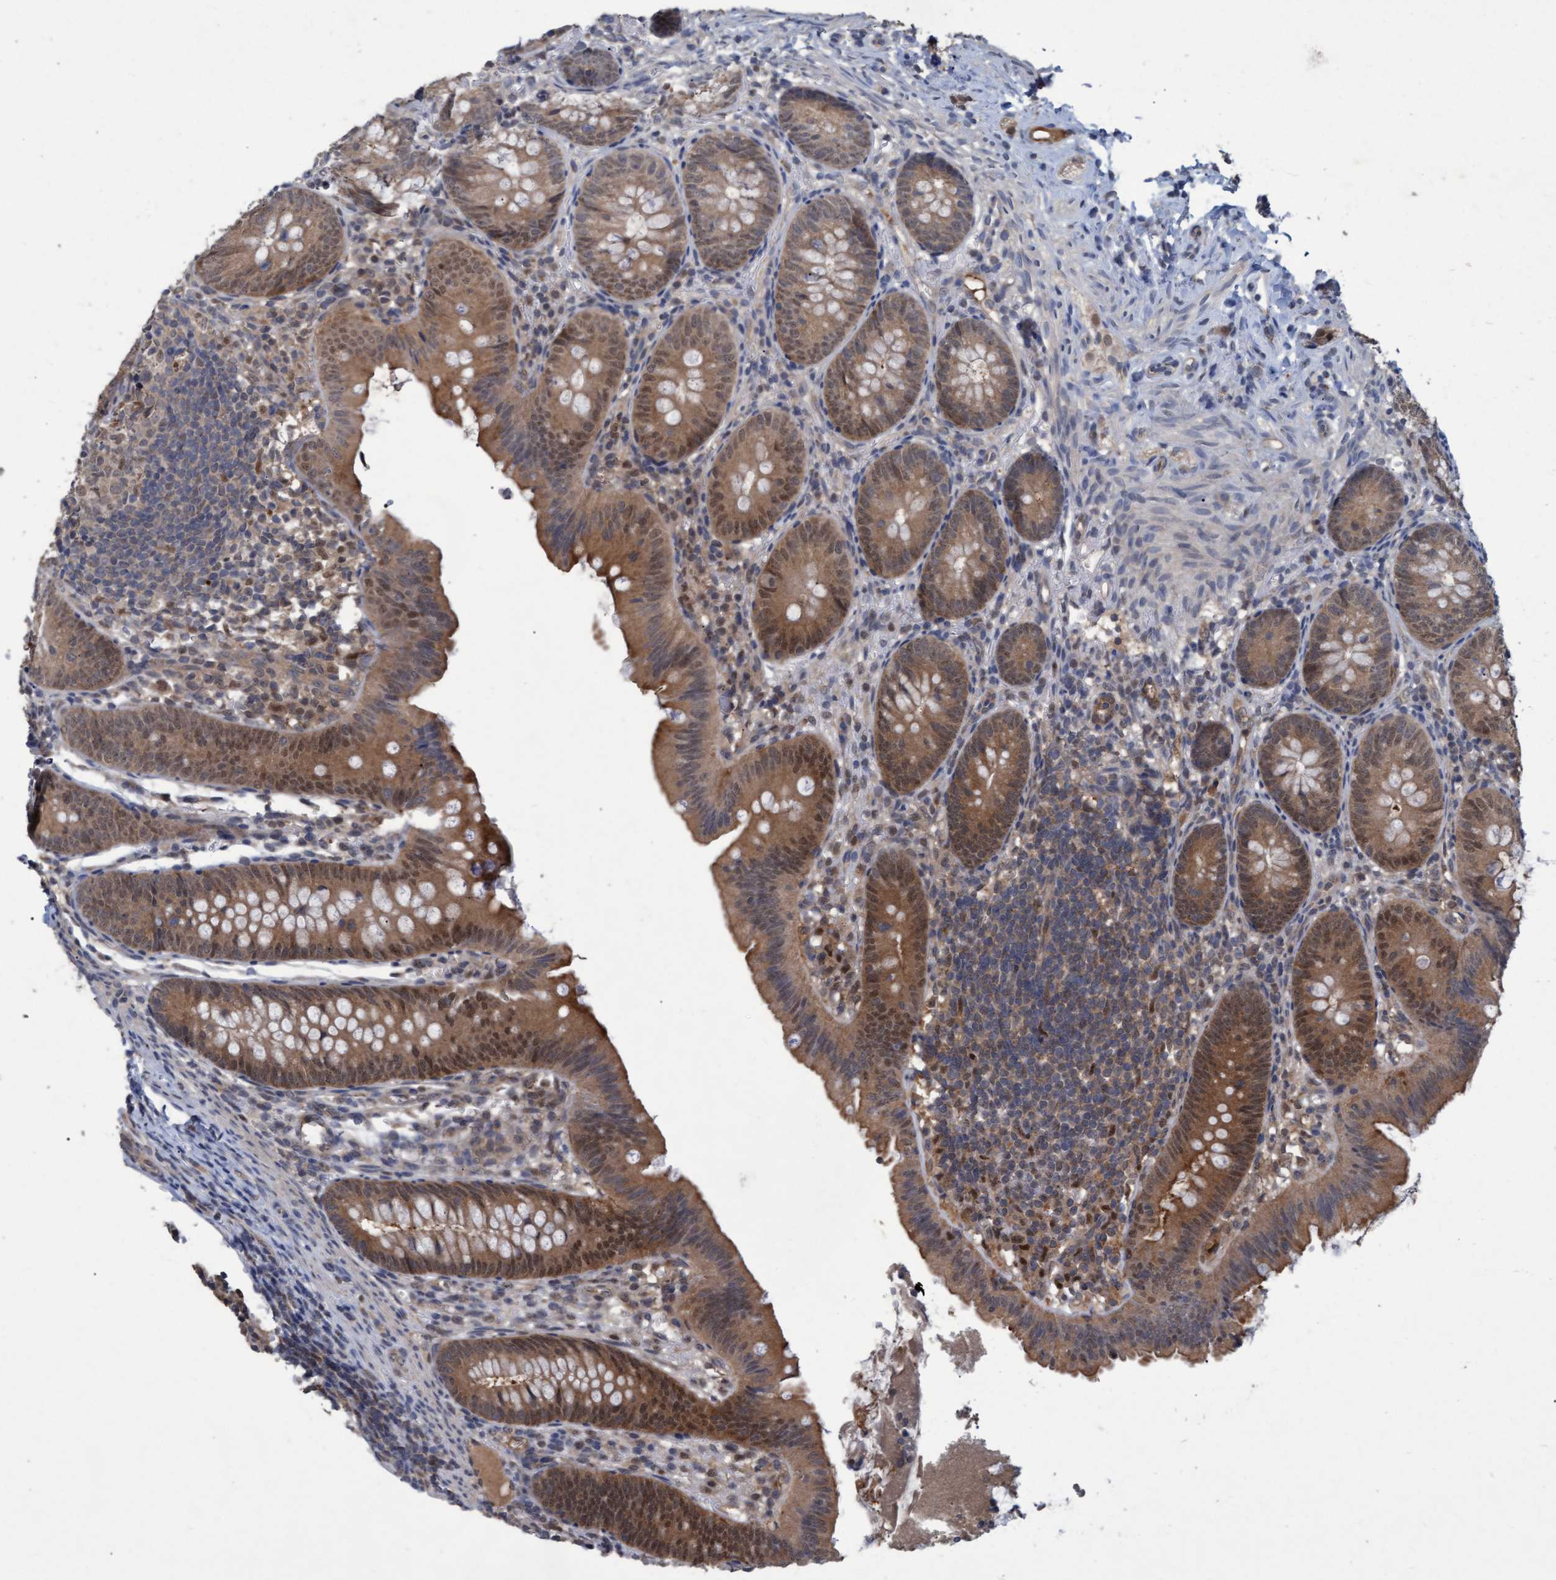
{"staining": {"intensity": "moderate", "quantity": ">75%", "location": "cytoplasmic/membranous,nuclear"}, "tissue": "appendix", "cell_type": "Glandular cells", "image_type": "normal", "snomed": [{"axis": "morphology", "description": "Normal tissue, NOS"}, {"axis": "topography", "description": "Appendix"}], "caption": "Human appendix stained with a brown dye reveals moderate cytoplasmic/membranous,nuclear positive expression in about >75% of glandular cells.", "gene": "PSMB6", "patient": {"sex": "male", "age": 1}}